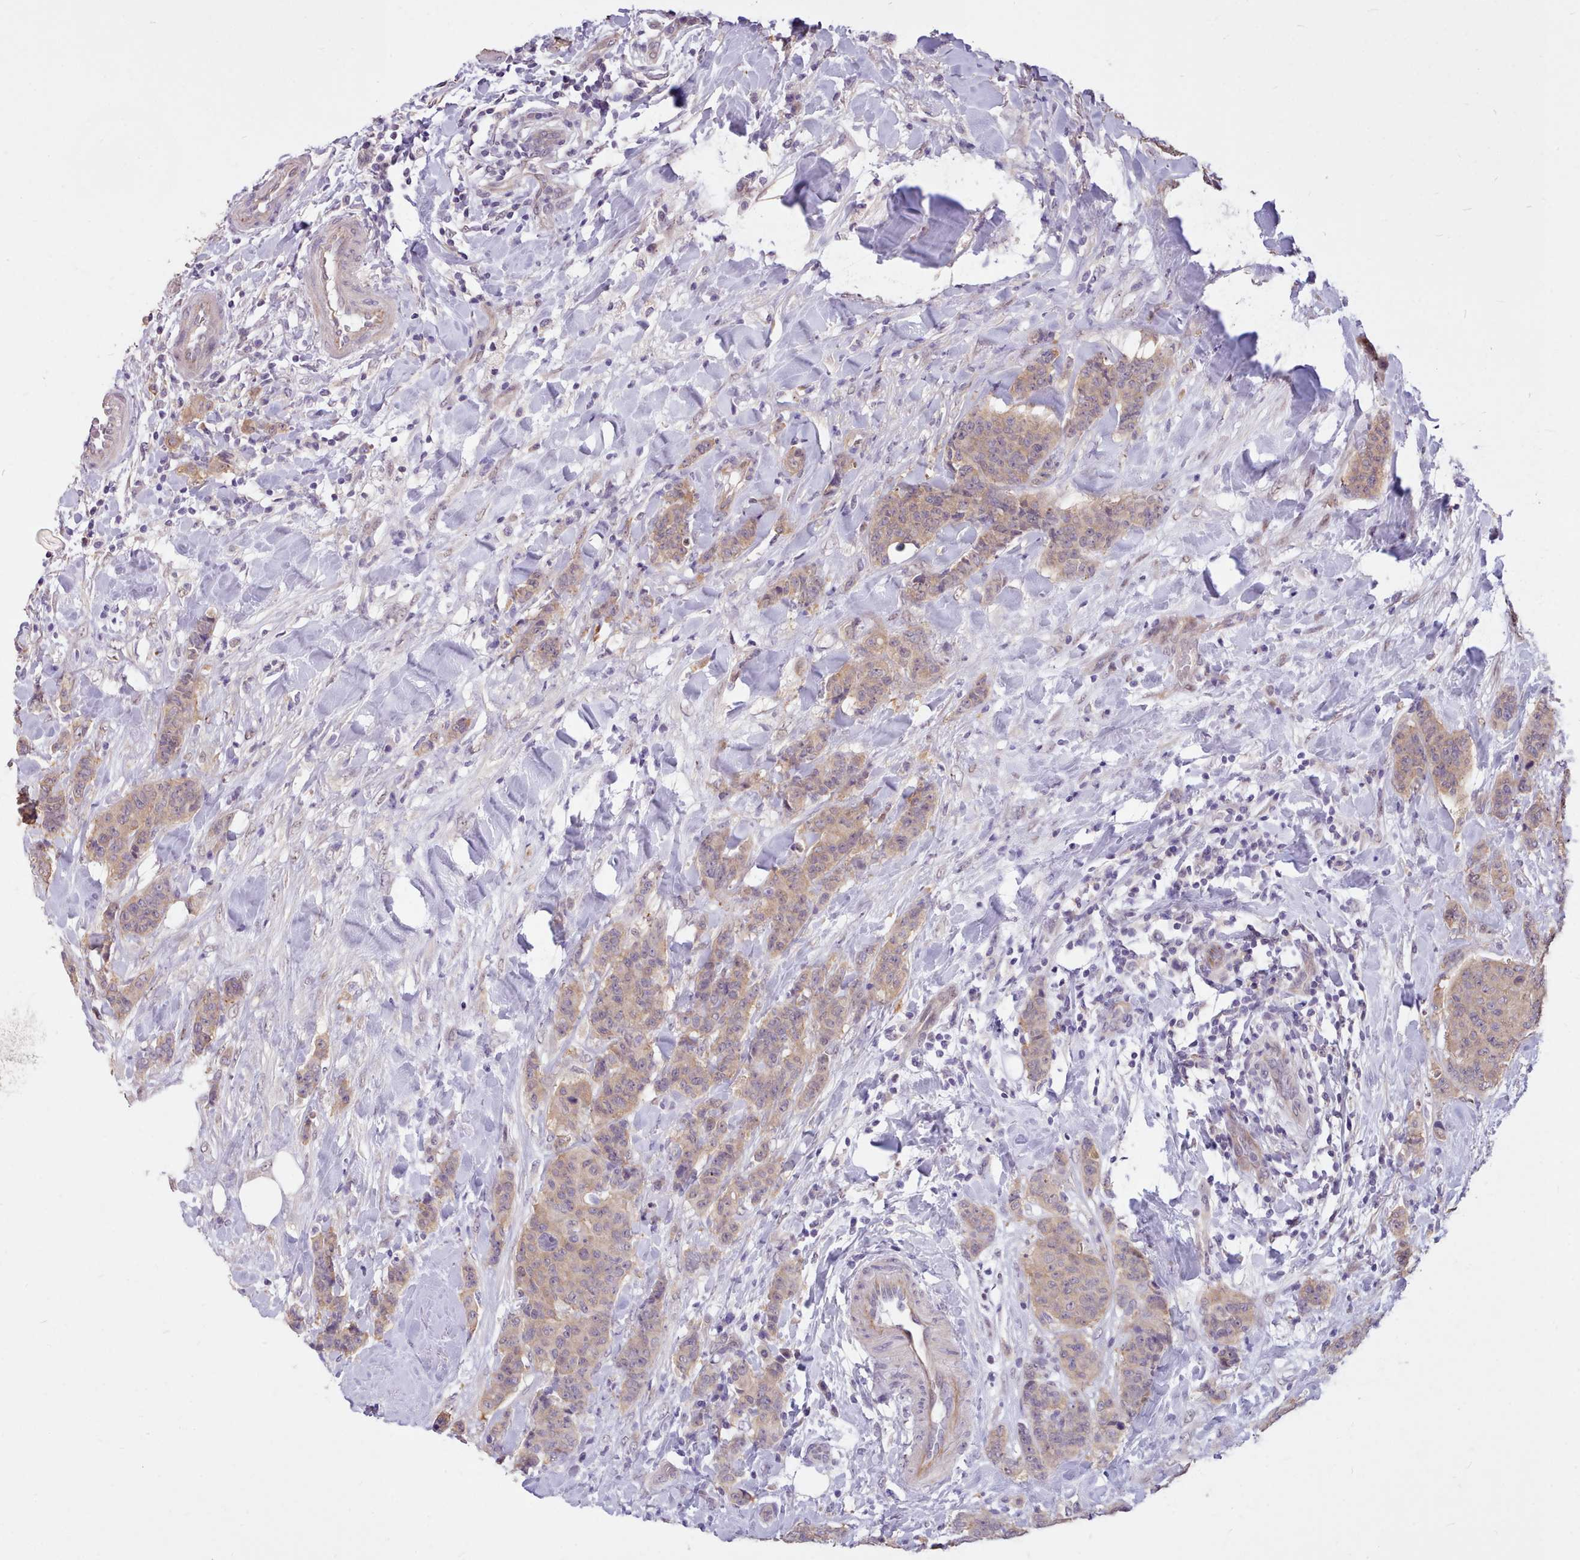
{"staining": {"intensity": "moderate", "quantity": ">75%", "location": "cytoplasmic/membranous"}, "tissue": "breast cancer", "cell_type": "Tumor cells", "image_type": "cancer", "snomed": [{"axis": "morphology", "description": "Duct carcinoma"}, {"axis": "topography", "description": "Breast"}], "caption": "About >75% of tumor cells in human invasive ductal carcinoma (breast) display moderate cytoplasmic/membranous protein positivity as visualized by brown immunohistochemical staining.", "gene": "ZNF607", "patient": {"sex": "female", "age": 40}}